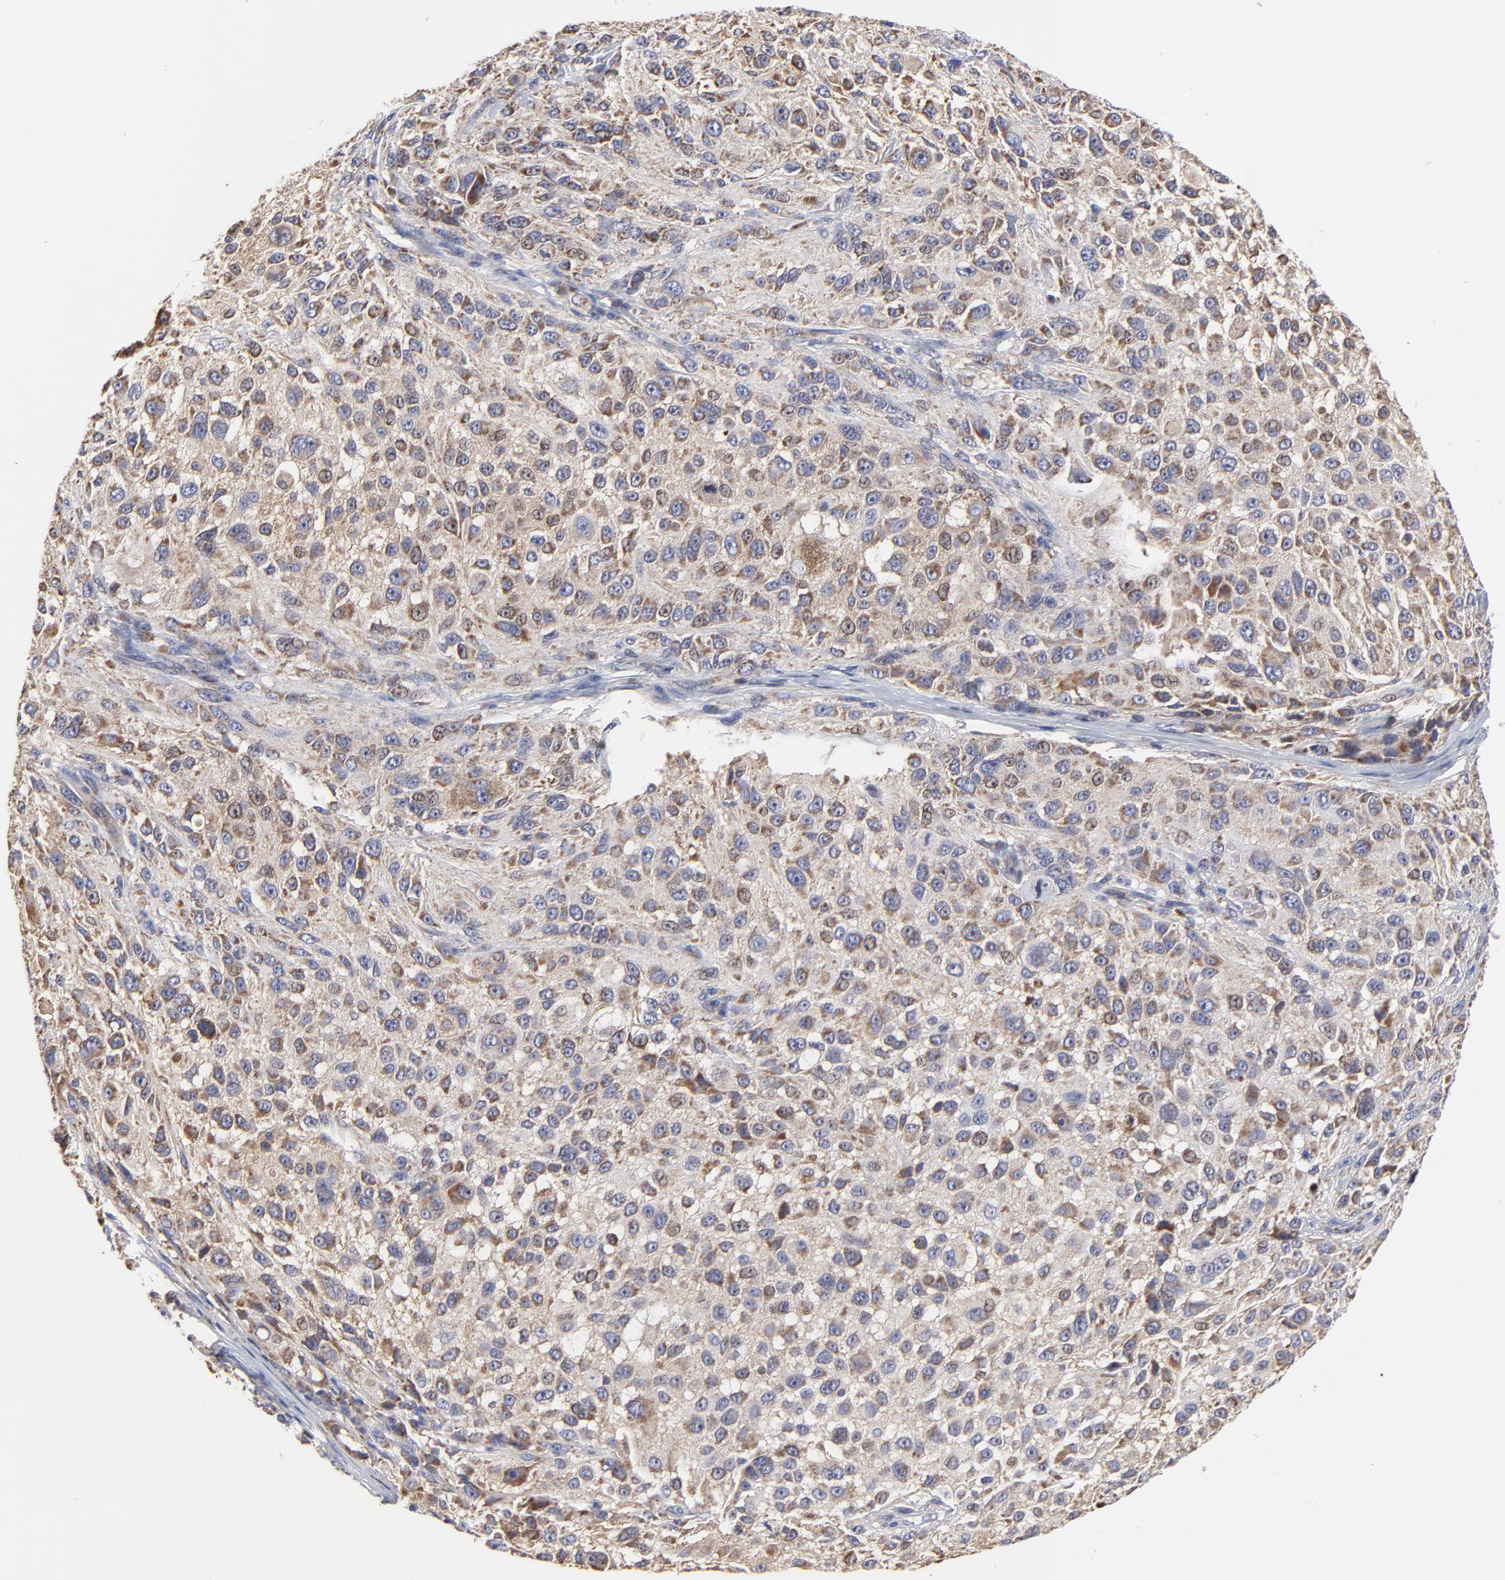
{"staining": {"intensity": "weak", "quantity": "25%-75%", "location": "cytoplasmic/membranous"}, "tissue": "melanoma", "cell_type": "Tumor cells", "image_type": "cancer", "snomed": [{"axis": "morphology", "description": "Necrosis, NOS"}, {"axis": "morphology", "description": "Malignant melanoma, NOS"}, {"axis": "topography", "description": "Skin"}], "caption": "DAB immunohistochemical staining of human malignant melanoma displays weak cytoplasmic/membranous protein positivity in approximately 25%-75% of tumor cells.", "gene": "ZNF550", "patient": {"sex": "female", "age": 87}}